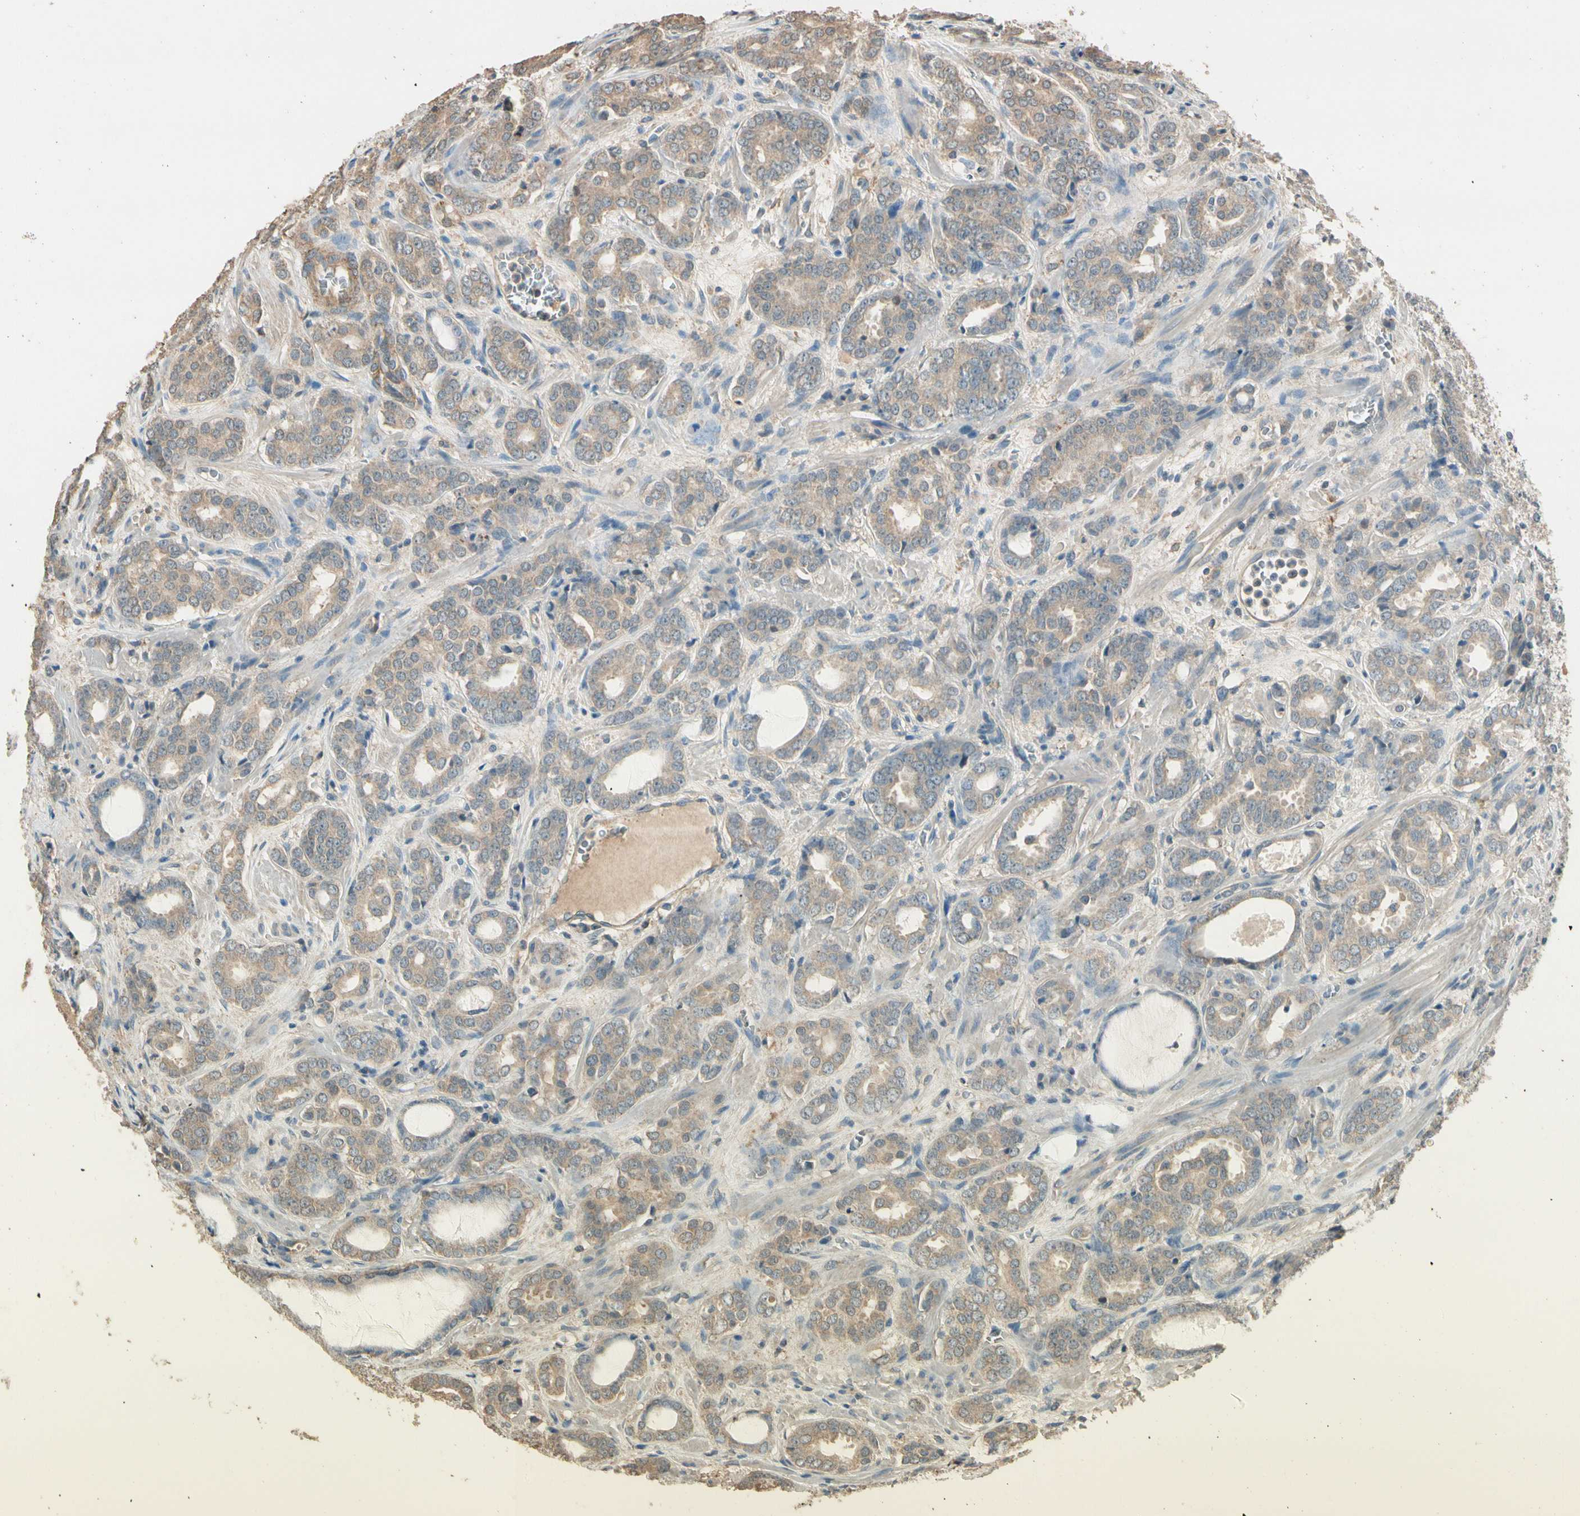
{"staining": {"intensity": "weak", "quantity": ">75%", "location": "cytoplasmic/membranous"}, "tissue": "prostate cancer", "cell_type": "Tumor cells", "image_type": "cancer", "snomed": [{"axis": "morphology", "description": "Adenocarcinoma, High grade"}, {"axis": "topography", "description": "Prostate"}], "caption": "DAB (3,3'-diaminobenzidine) immunohistochemical staining of high-grade adenocarcinoma (prostate) shows weak cytoplasmic/membranous protein expression in approximately >75% of tumor cells.", "gene": "CDH6", "patient": {"sex": "male", "age": 64}}